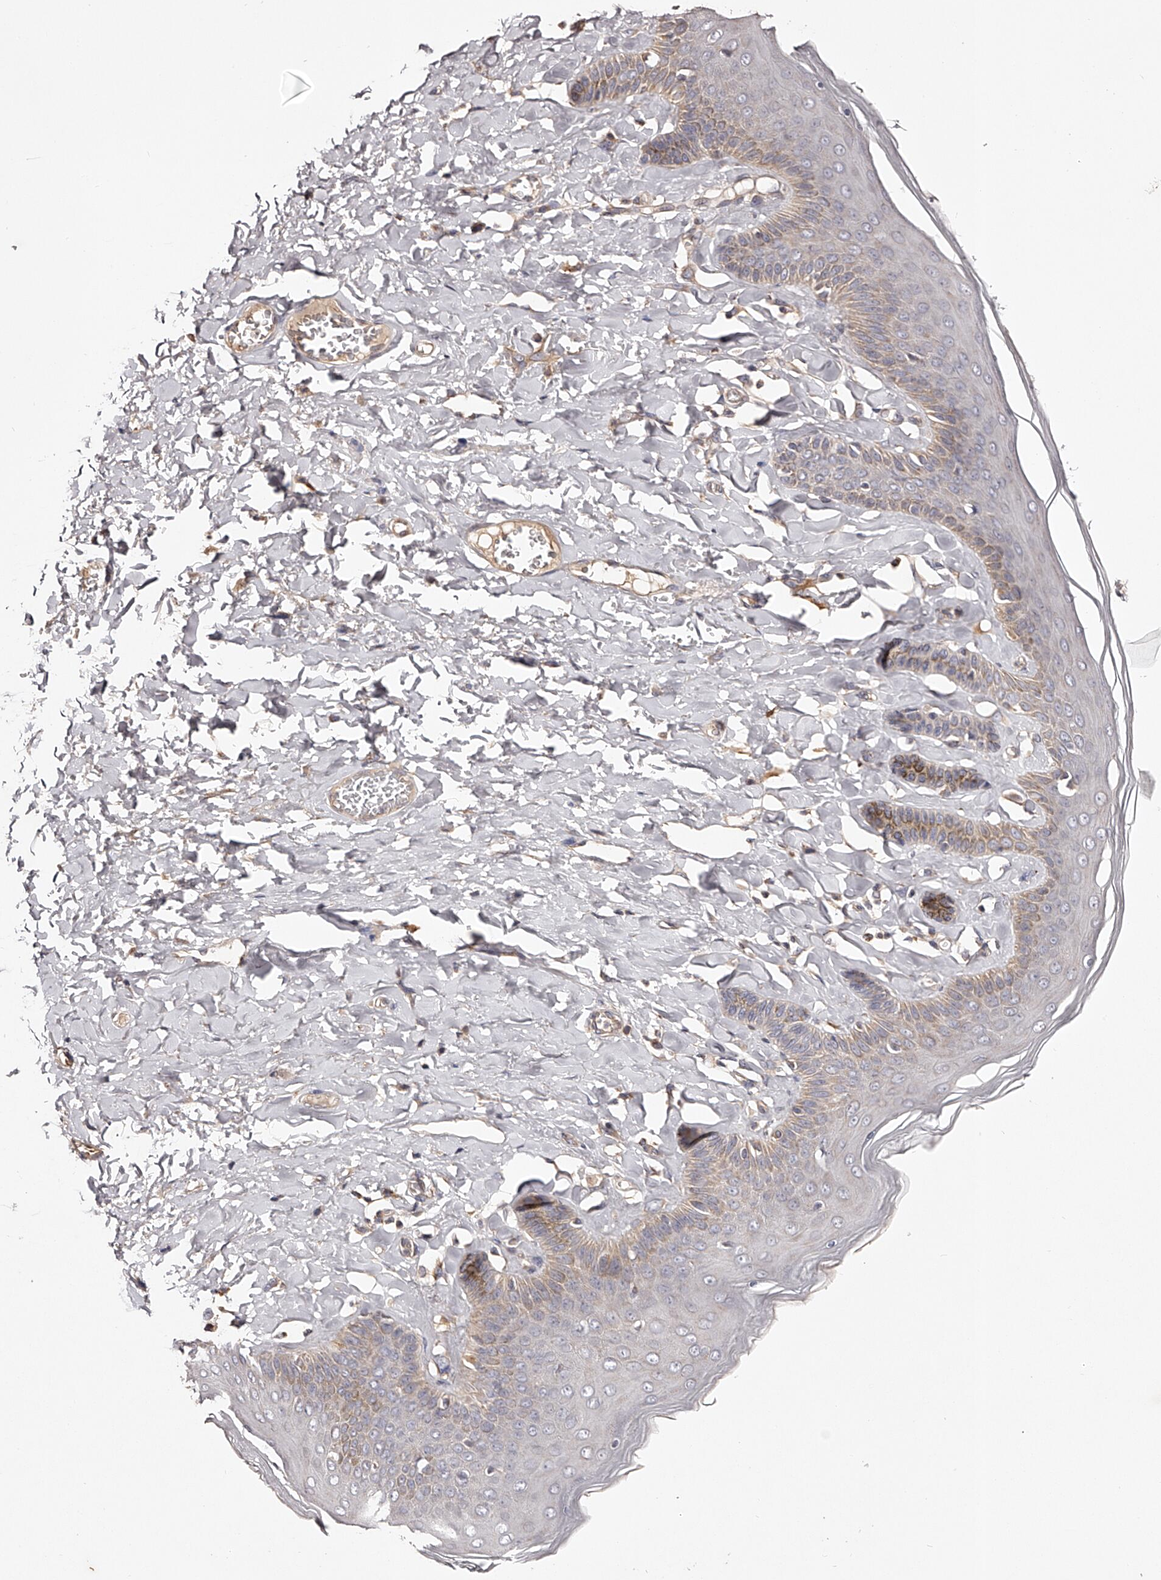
{"staining": {"intensity": "weak", "quantity": "<25%", "location": "cytoplasmic/membranous"}, "tissue": "skin", "cell_type": "Epidermal cells", "image_type": "normal", "snomed": [{"axis": "morphology", "description": "Normal tissue, NOS"}, {"axis": "topography", "description": "Anal"}], "caption": "Unremarkable skin was stained to show a protein in brown. There is no significant staining in epidermal cells.", "gene": "USP21", "patient": {"sex": "male", "age": 69}}